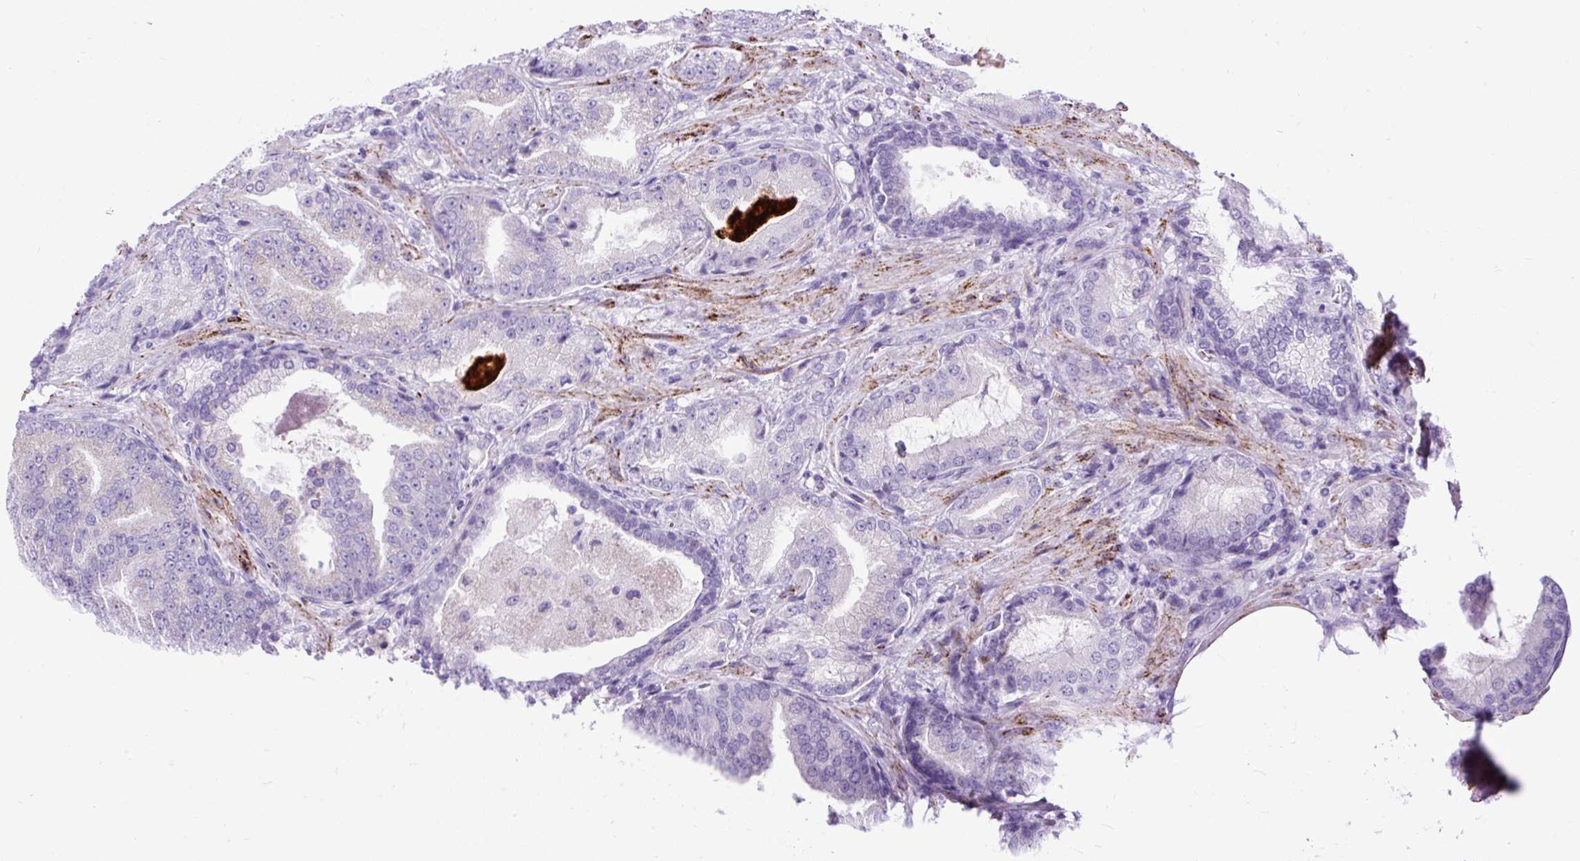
{"staining": {"intensity": "negative", "quantity": "none", "location": "none"}, "tissue": "prostate cancer", "cell_type": "Tumor cells", "image_type": "cancer", "snomed": [{"axis": "morphology", "description": "Adenocarcinoma, High grade"}, {"axis": "topography", "description": "Prostate"}], "caption": "A histopathology image of human prostate cancer is negative for staining in tumor cells. (DAB (3,3'-diaminobenzidine) immunohistochemistry (IHC) with hematoxylin counter stain).", "gene": "ZNF256", "patient": {"sex": "male", "age": 68}}